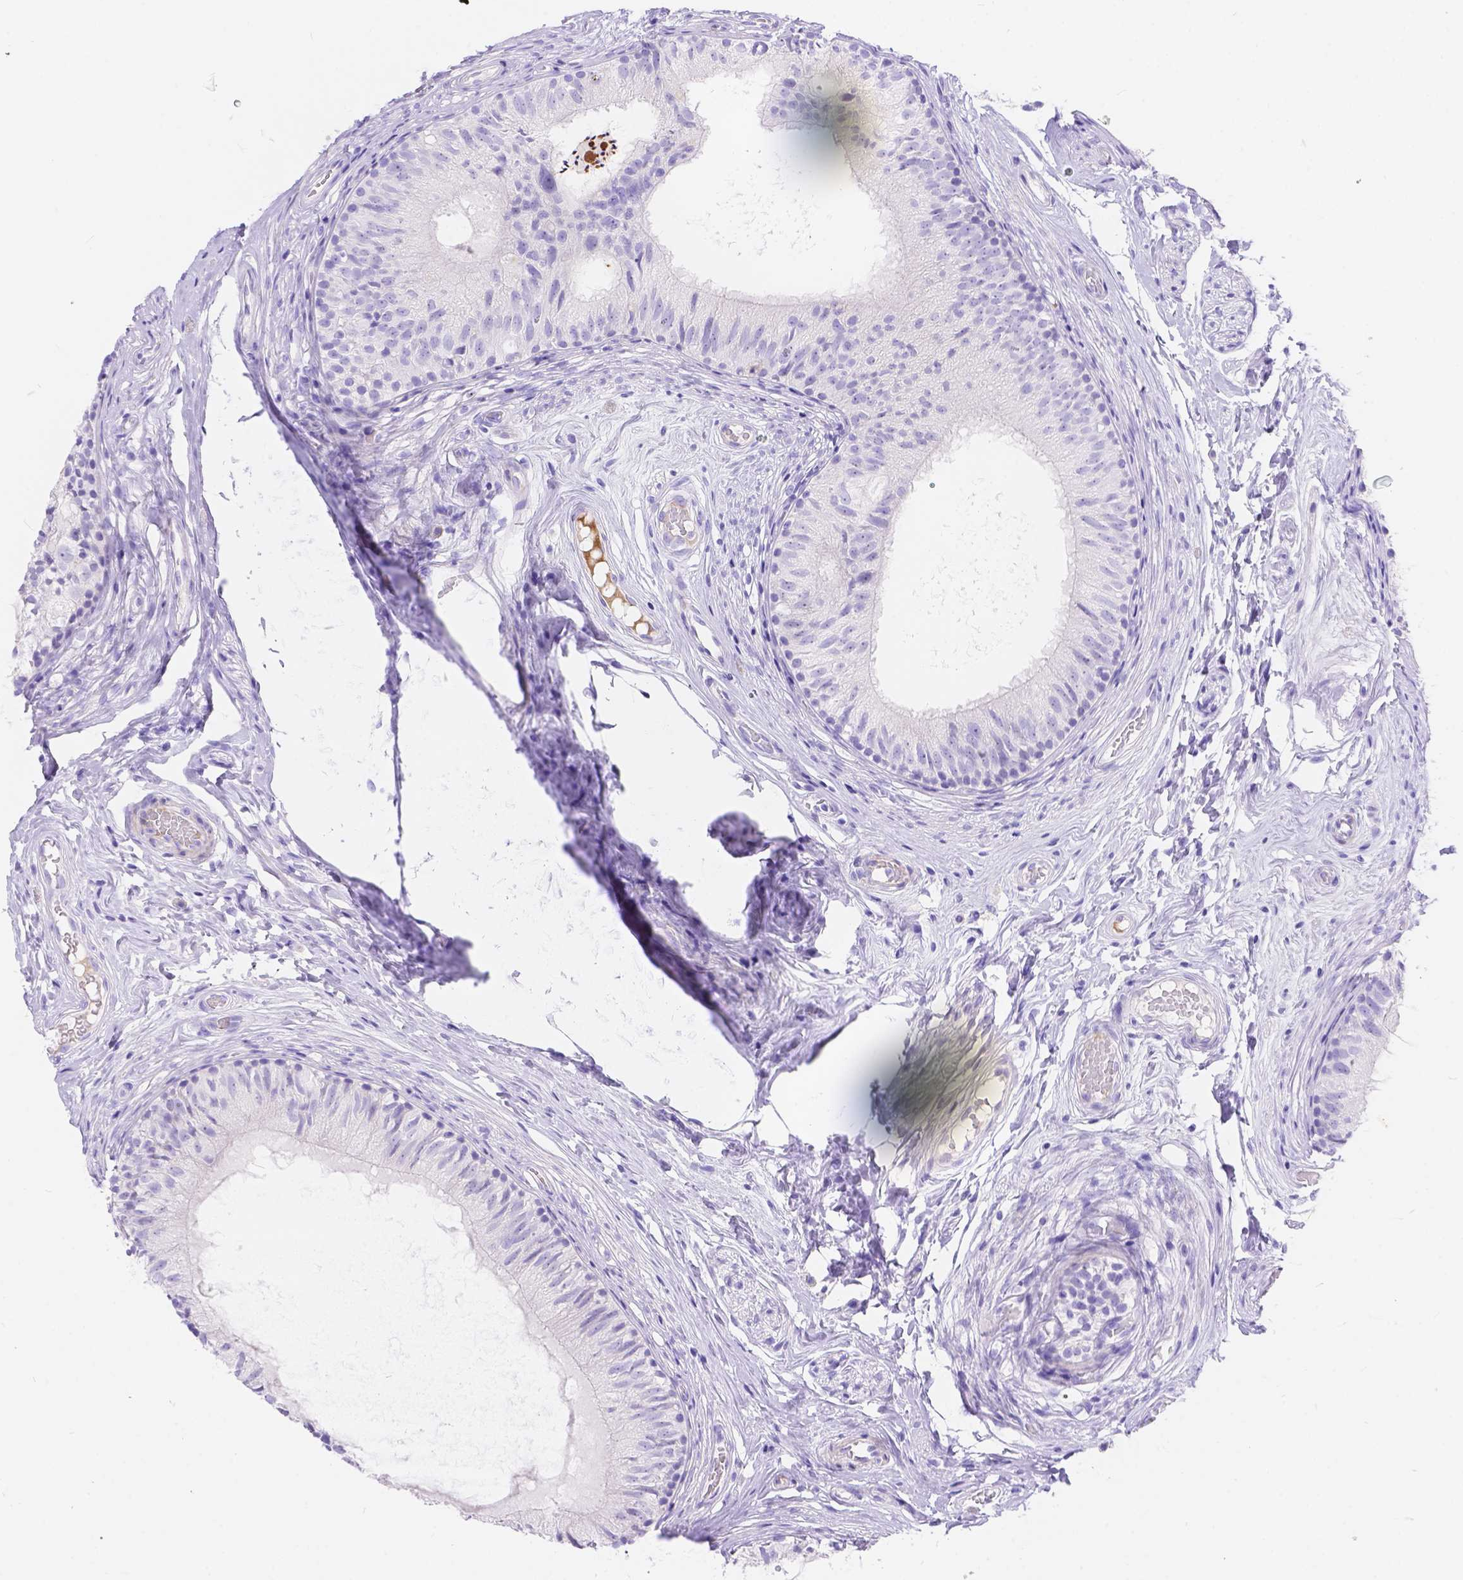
{"staining": {"intensity": "negative", "quantity": "none", "location": "none"}, "tissue": "epididymis", "cell_type": "Glandular cells", "image_type": "normal", "snomed": [{"axis": "morphology", "description": "Normal tissue, NOS"}, {"axis": "topography", "description": "Epididymis"}], "caption": "IHC image of benign epididymis: human epididymis stained with DAB exhibits no significant protein expression in glandular cells. Brightfield microscopy of IHC stained with DAB (brown) and hematoxylin (blue), captured at high magnification.", "gene": "KLHL10", "patient": {"sex": "male", "age": 29}}